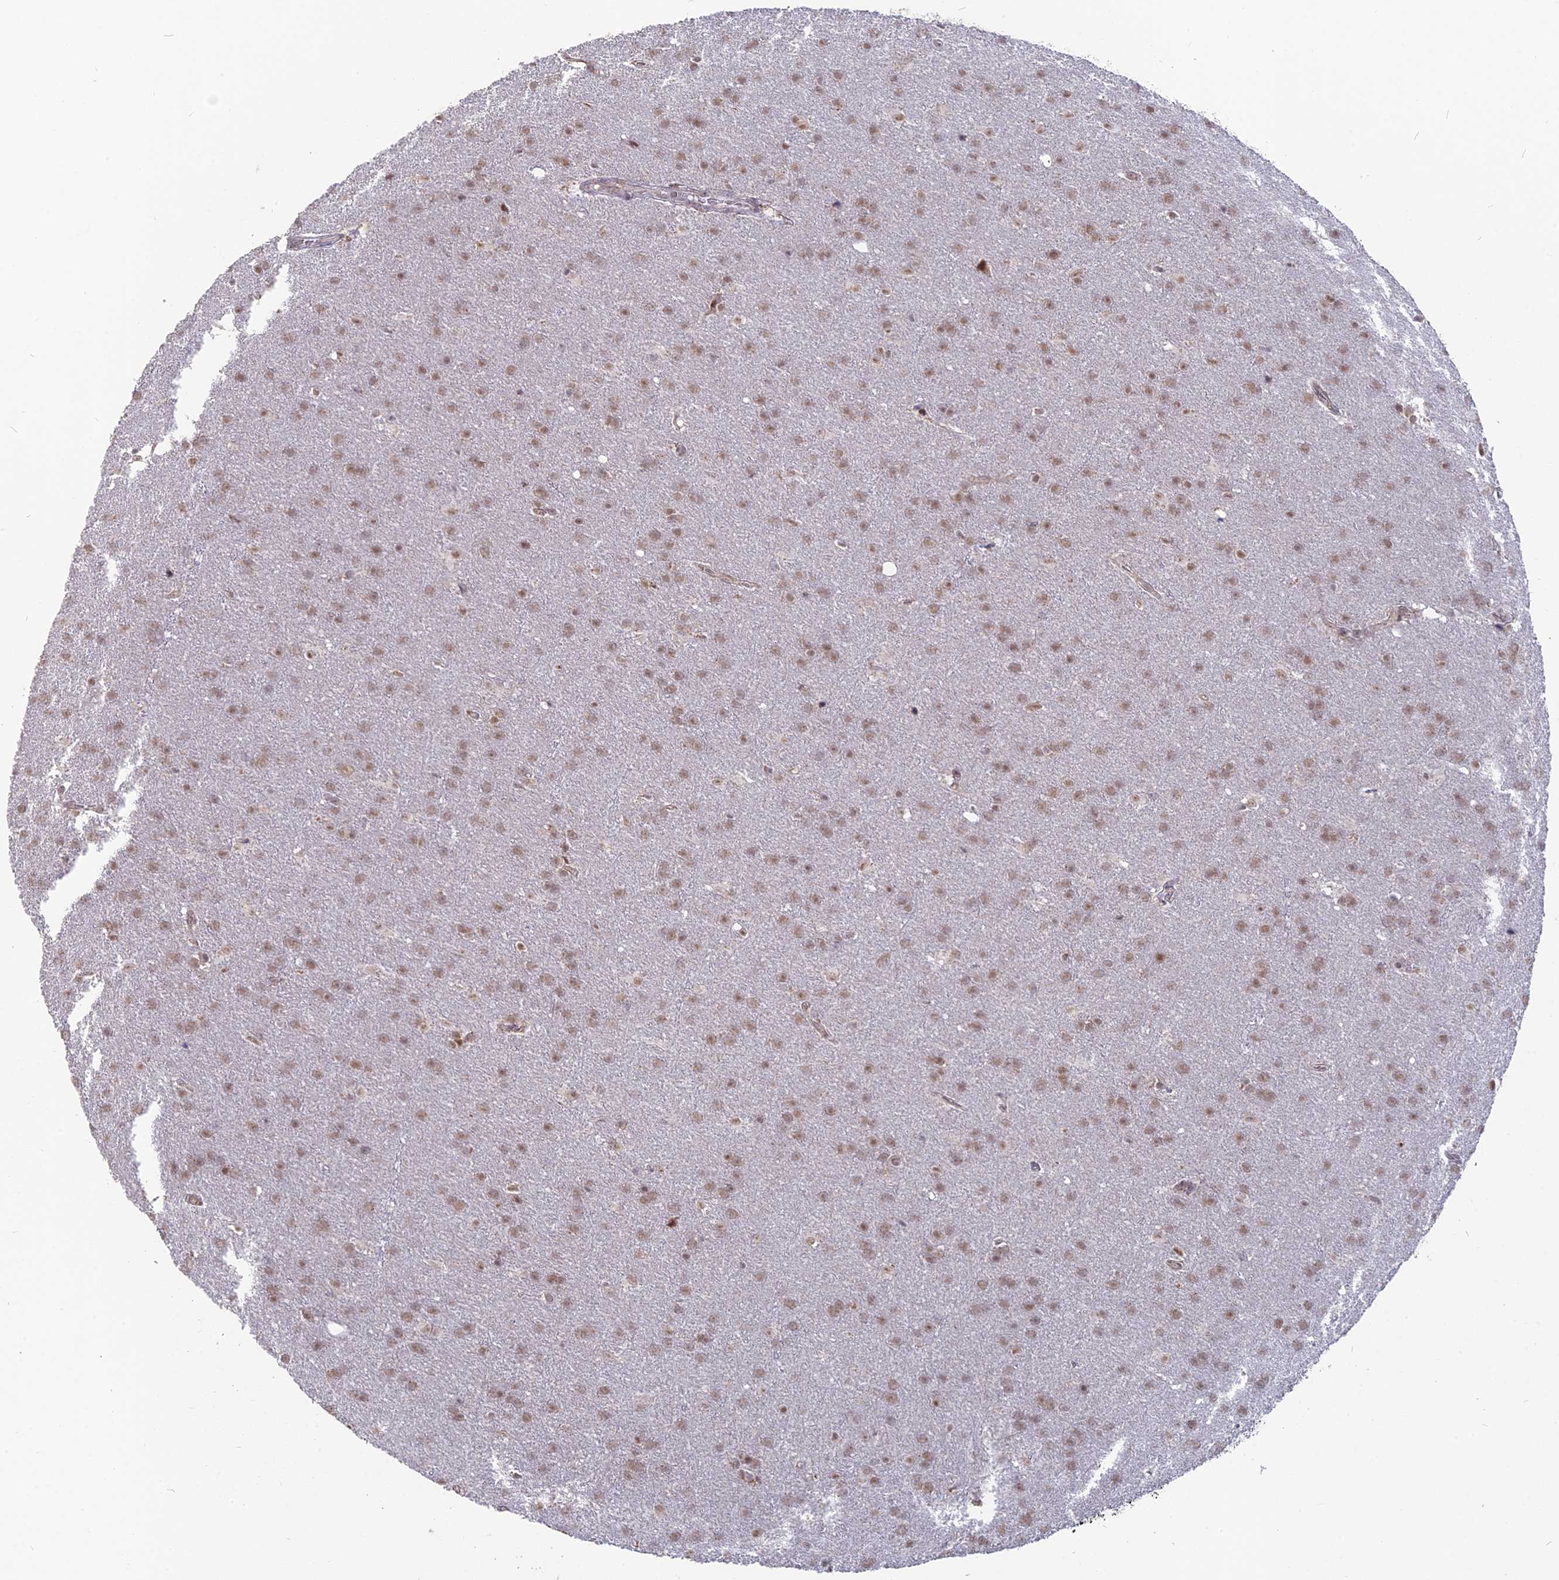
{"staining": {"intensity": "weak", "quantity": ">75%", "location": "nuclear"}, "tissue": "glioma", "cell_type": "Tumor cells", "image_type": "cancer", "snomed": [{"axis": "morphology", "description": "Glioma, malignant, Low grade"}, {"axis": "topography", "description": "Brain"}], "caption": "DAB immunohistochemical staining of malignant glioma (low-grade) displays weak nuclear protein expression in approximately >75% of tumor cells.", "gene": "ARHGAP40", "patient": {"sex": "female", "age": 32}}